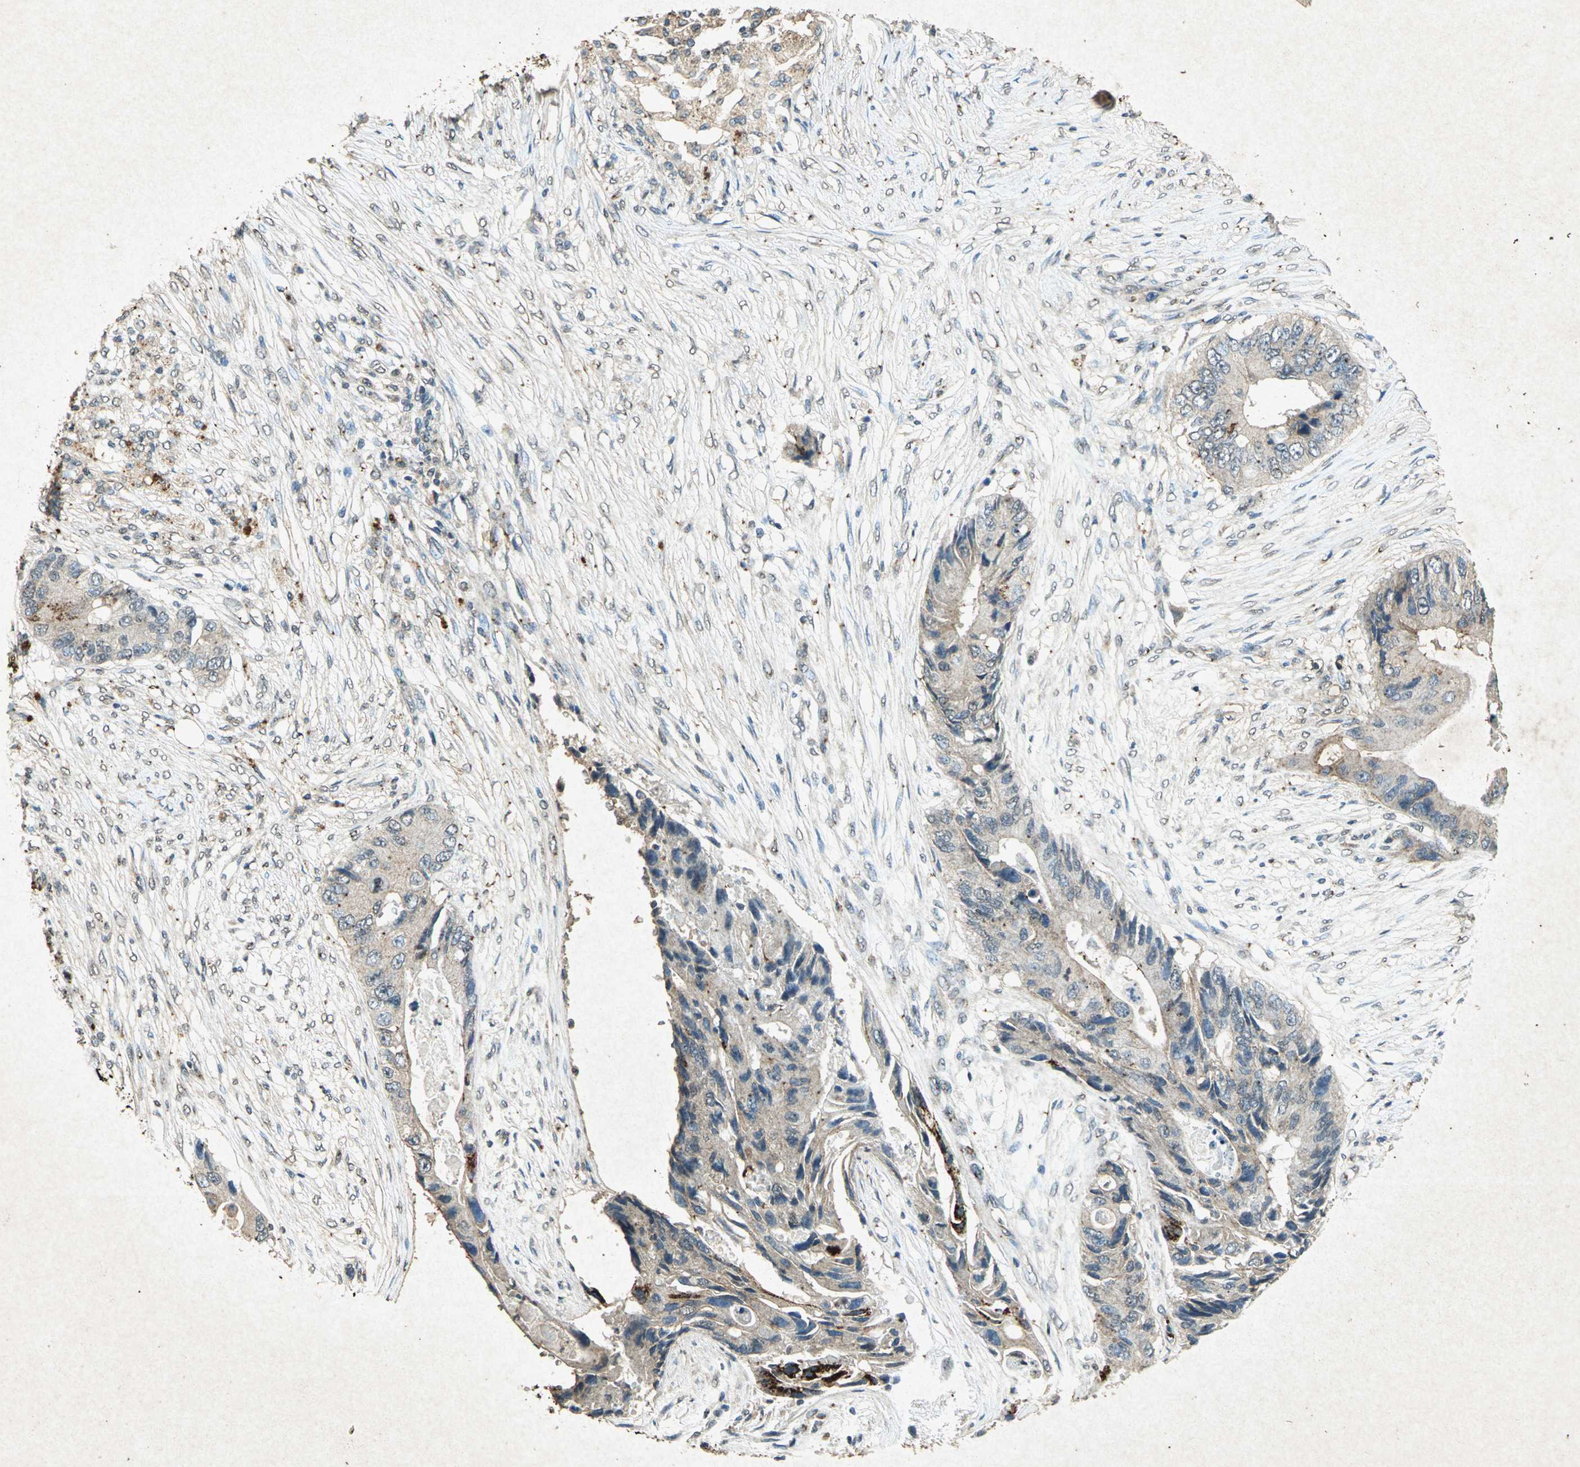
{"staining": {"intensity": "weak", "quantity": "25%-75%", "location": "cytoplasmic/membranous"}, "tissue": "colorectal cancer", "cell_type": "Tumor cells", "image_type": "cancer", "snomed": [{"axis": "morphology", "description": "Adenocarcinoma, NOS"}, {"axis": "topography", "description": "Colon"}], "caption": "IHC staining of colorectal adenocarcinoma, which demonstrates low levels of weak cytoplasmic/membranous staining in about 25%-75% of tumor cells indicating weak cytoplasmic/membranous protein positivity. The staining was performed using DAB (3,3'-diaminobenzidine) (brown) for protein detection and nuclei were counterstained in hematoxylin (blue).", "gene": "PSEN1", "patient": {"sex": "male", "age": 71}}